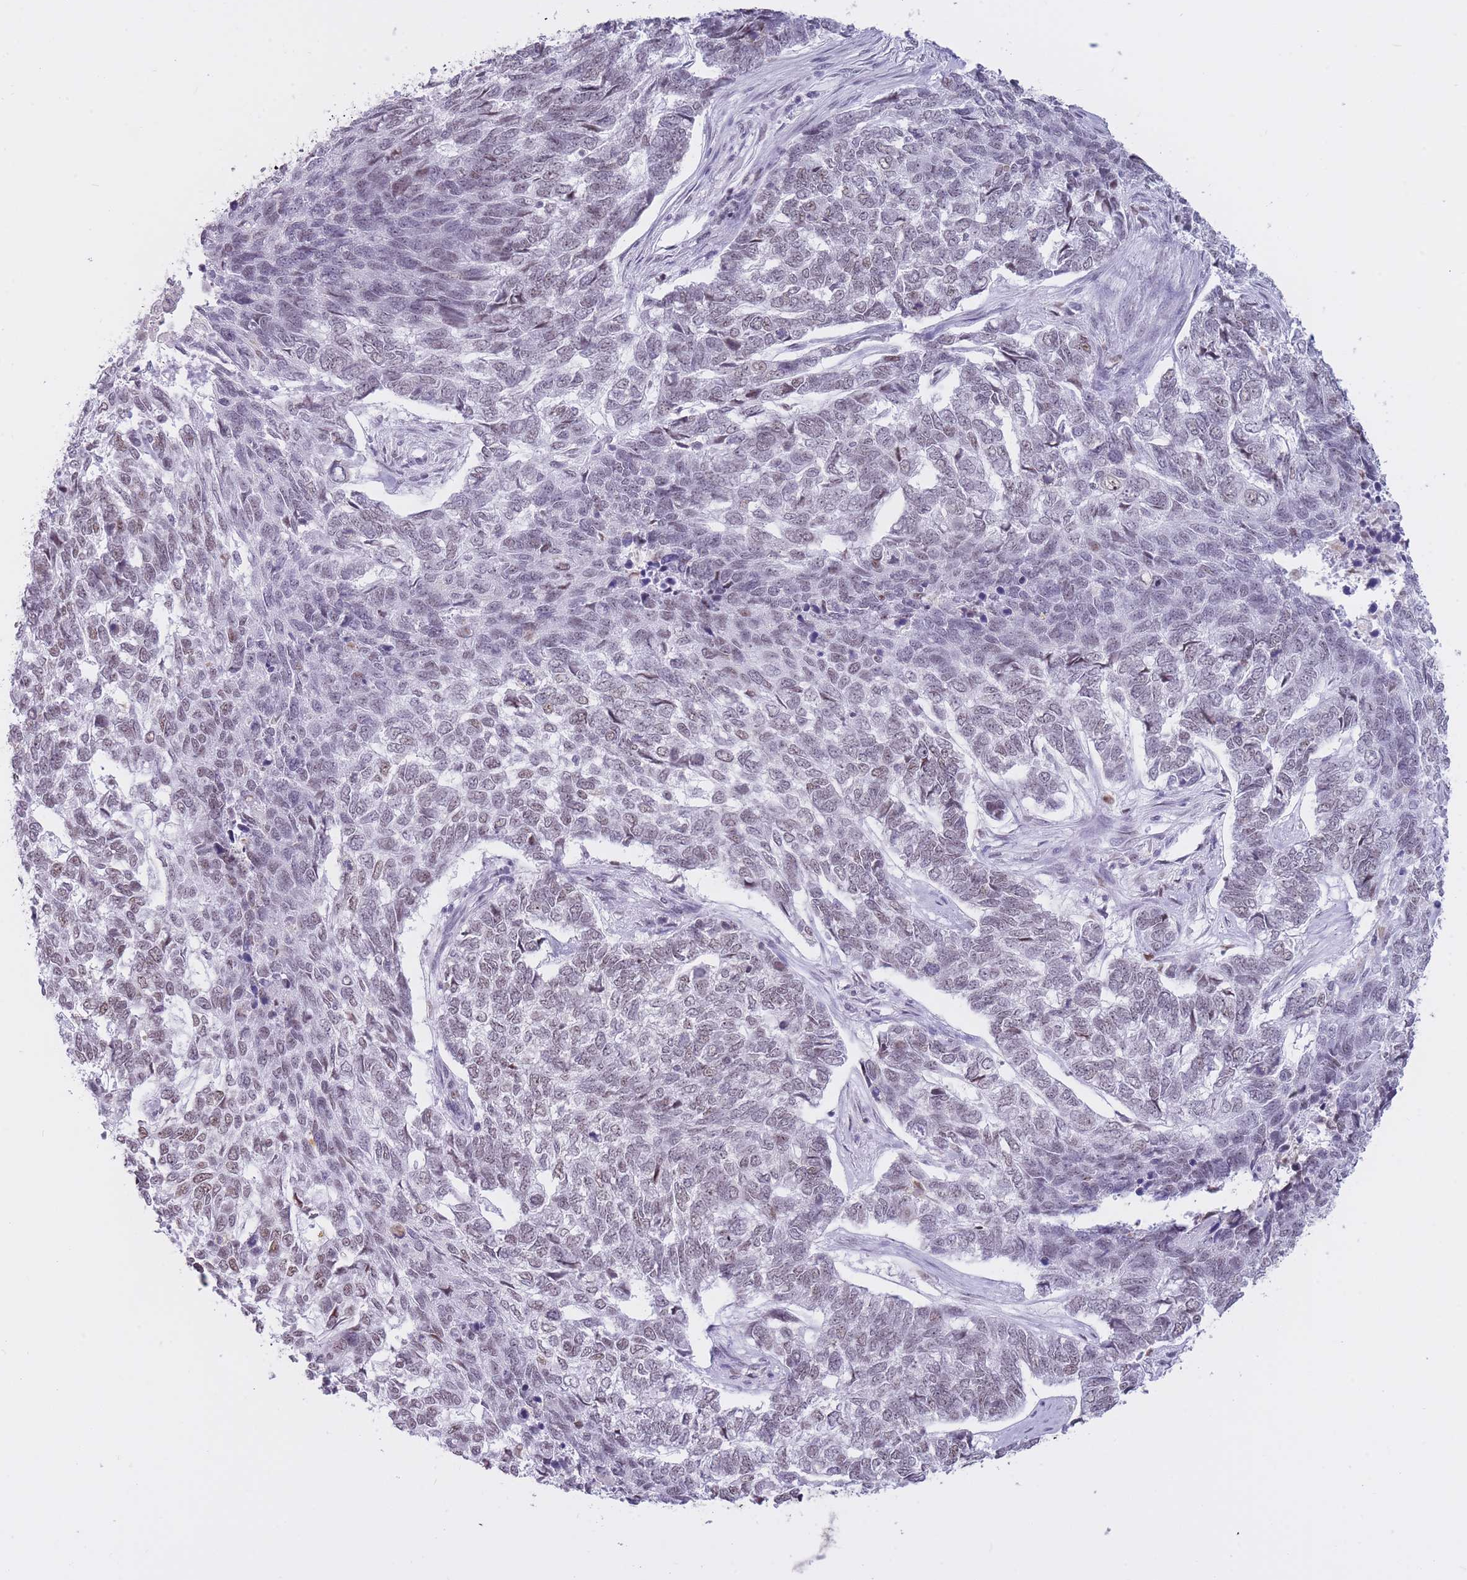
{"staining": {"intensity": "weak", "quantity": "25%-75%", "location": "nuclear"}, "tissue": "skin cancer", "cell_type": "Tumor cells", "image_type": "cancer", "snomed": [{"axis": "morphology", "description": "Basal cell carcinoma"}, {"axis": "topography", "description": "Skin"}], "caption": "Tumor cells display low levels of weak nuclear staining in approximately 25%-75% of cells in human skin cancer.", "gene": "HNRNPUL1", "patient": {"sex": "female", "age": 65}}